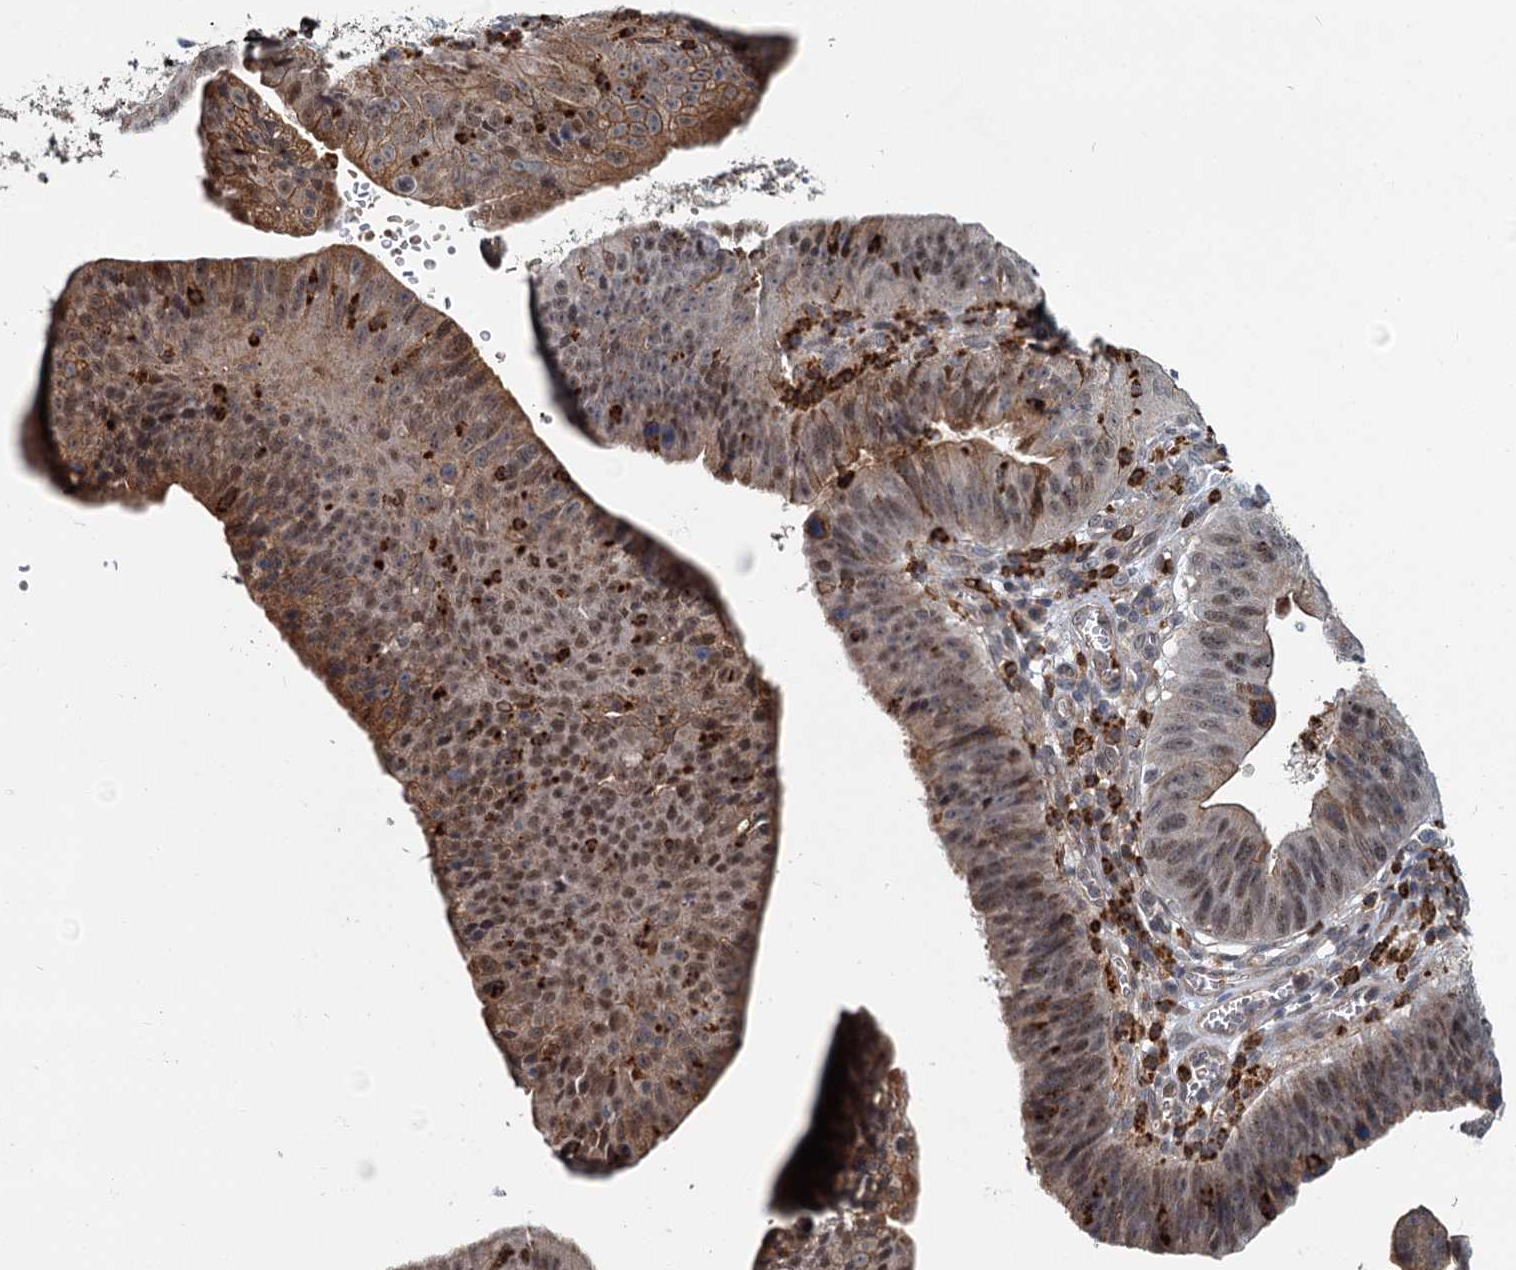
{"staining": {"intensity": "moderate", "quantity": ">75%", "location": "cytoplasmic/membranous,nuclear"}, "tissue": "stomach cancer", "cell_type": "Tumor cells", "image_type": "cancer", "snomed": [{"axis": "morphology", "description": "Adenocarcinoma, NOS"}, {"axis": "topography", "description": "Stomach"}], "caption": "Adenocarcinoma (stomach) stained with DAB immunohistochemistry (IHC) displays medium levels of moderate cytoplasmic/membranous and nuclear expression in about >75% of tumor cells.", "gene": "ADCY2", "patient": {"sex": "male", "age": 59}}